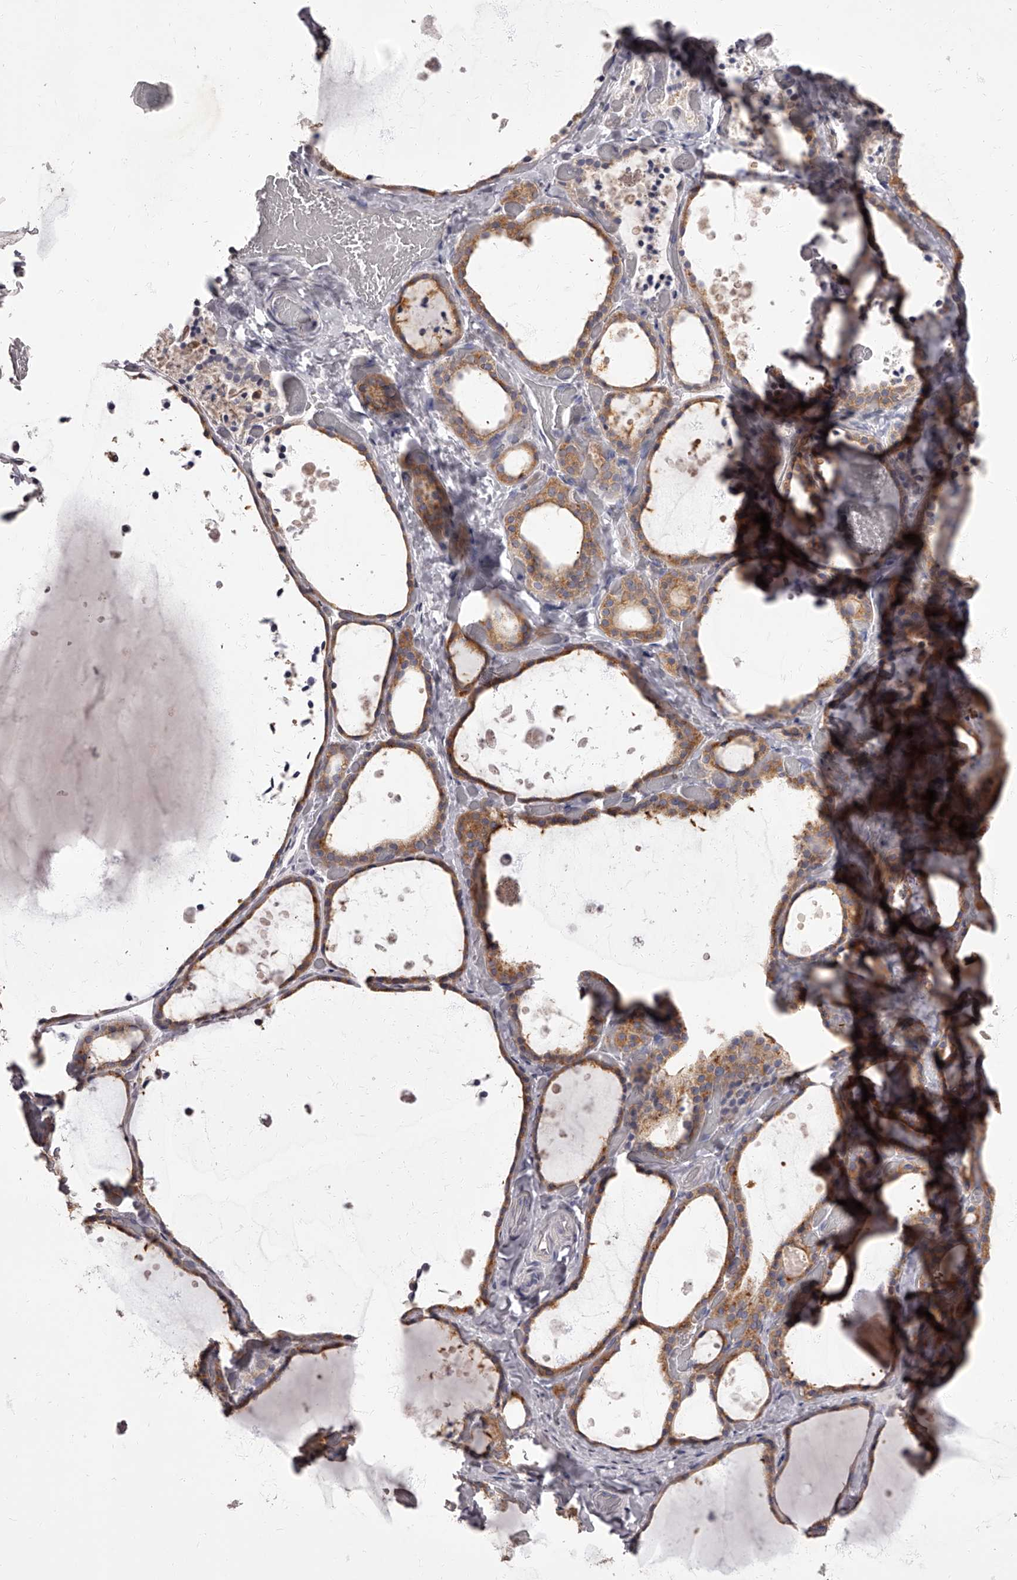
{"staining": {"intensity": "moderate", "quantity": ">75%", "location": "cytoplasmic/membranous"}, "tissue": "thyroid gland", "cell_type": "Glandular cells", "image_type": "normal", "snomed": [{"axis": "morphology", "description": "Normal tissue, NOS"}, {"axis": "topography", "description": "Thyroid gland"}], "caption": "The photomicrograph exhibits a brown stain indicating the presence of a protein in the cytoplasmic/membranous of glandular cells in thyroid gland. The protein of interest is shown in brown color, while the nuclei are stained blue.", "gene": "APEH", "patient": {"sex": "female", "age": 44}}